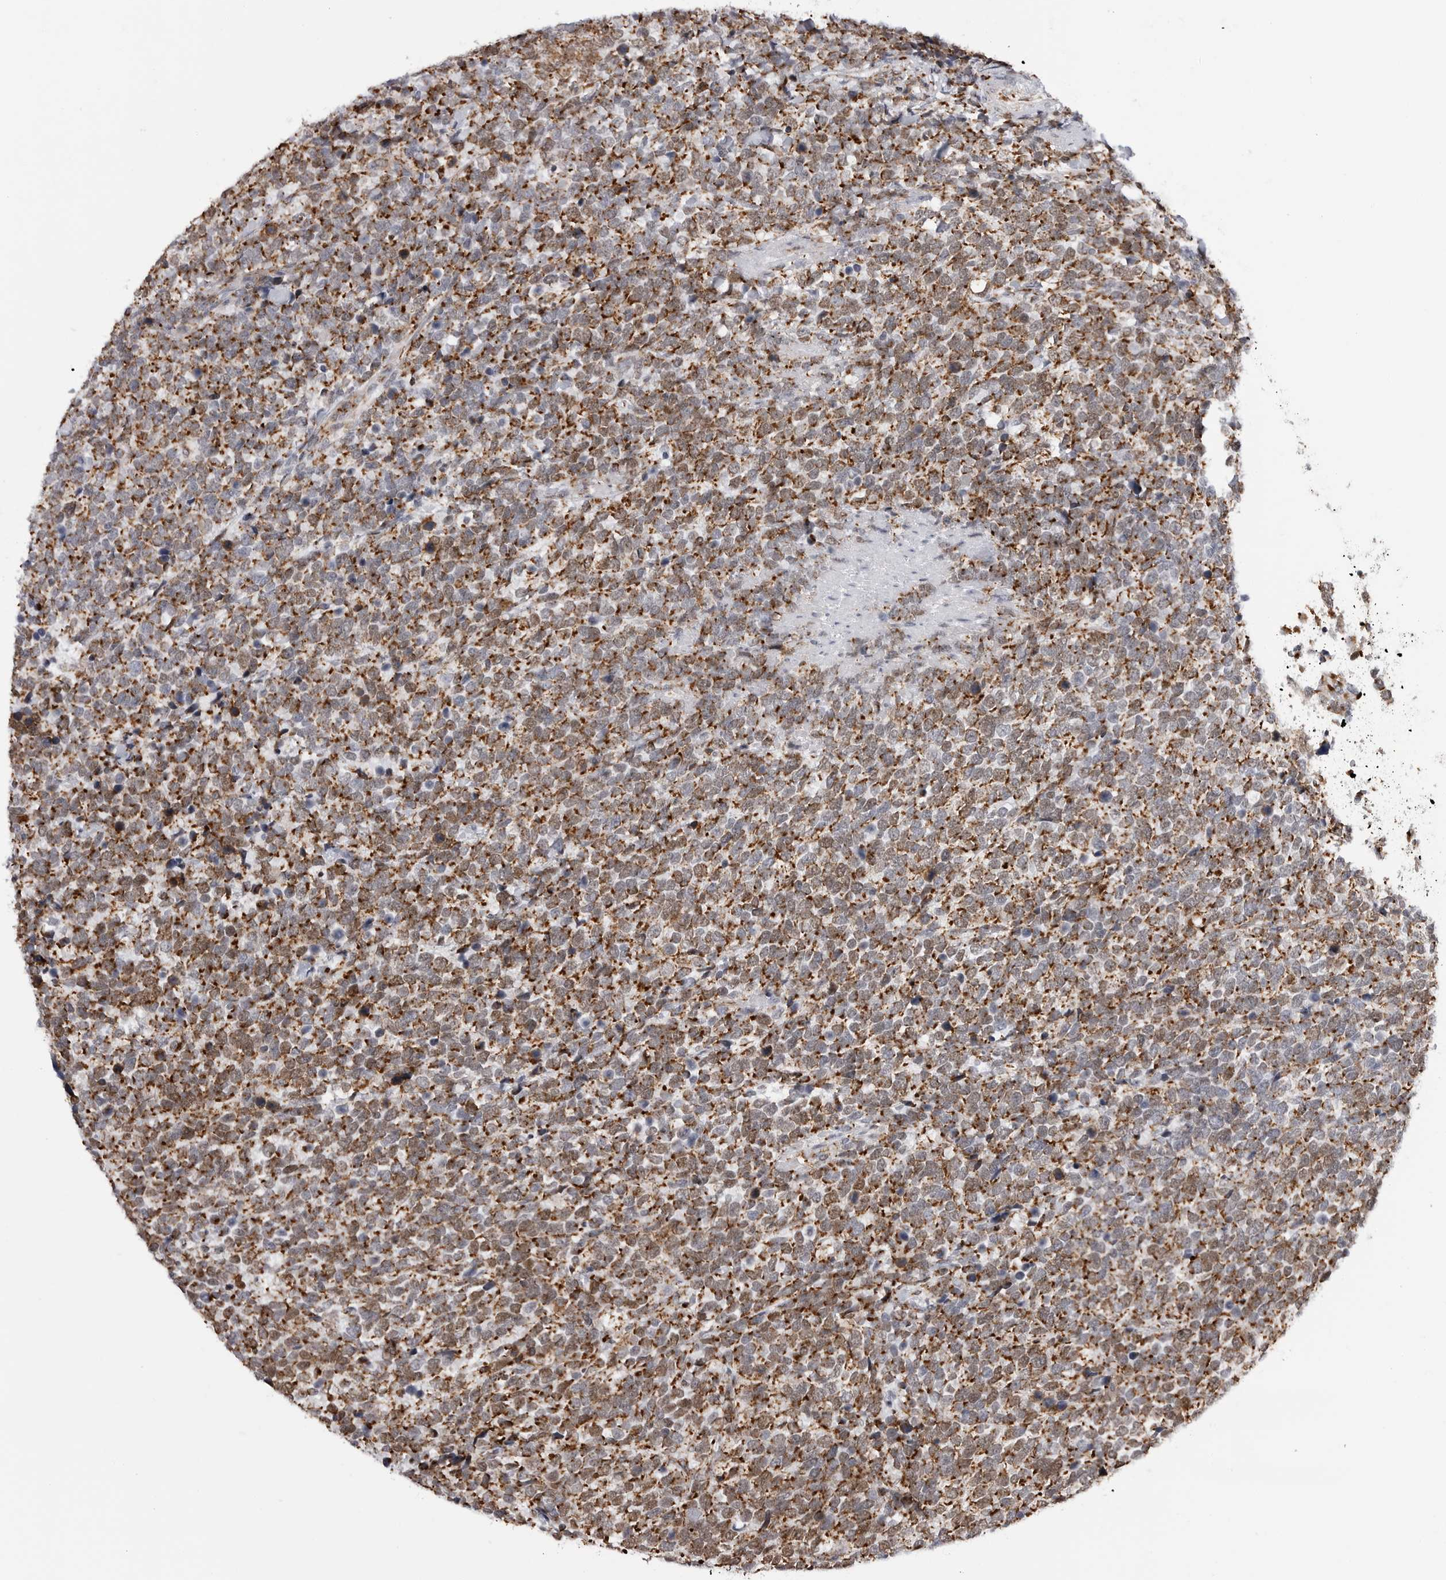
{"staining": {"intensity": "moderate", "quantity": ">75%", "location": "cytoplasmic/membranous"}, "tissue": "urothelial cancer", "cell_type": "Tumor cells", "image_type": "cancer", "snomed": [{"axis": "morphology", "description": "Urothelial carcinoma, High grade"}, {"axis": "topography", "description": "Urinary bladder"}], "caption": "High-grade urothelial carcinoma stained for a protein displays moderate cytoplasmic/membranous positivity in tumor cells.", "gene": "COX5A", "patient": {"sex": "female", "age": 82}}